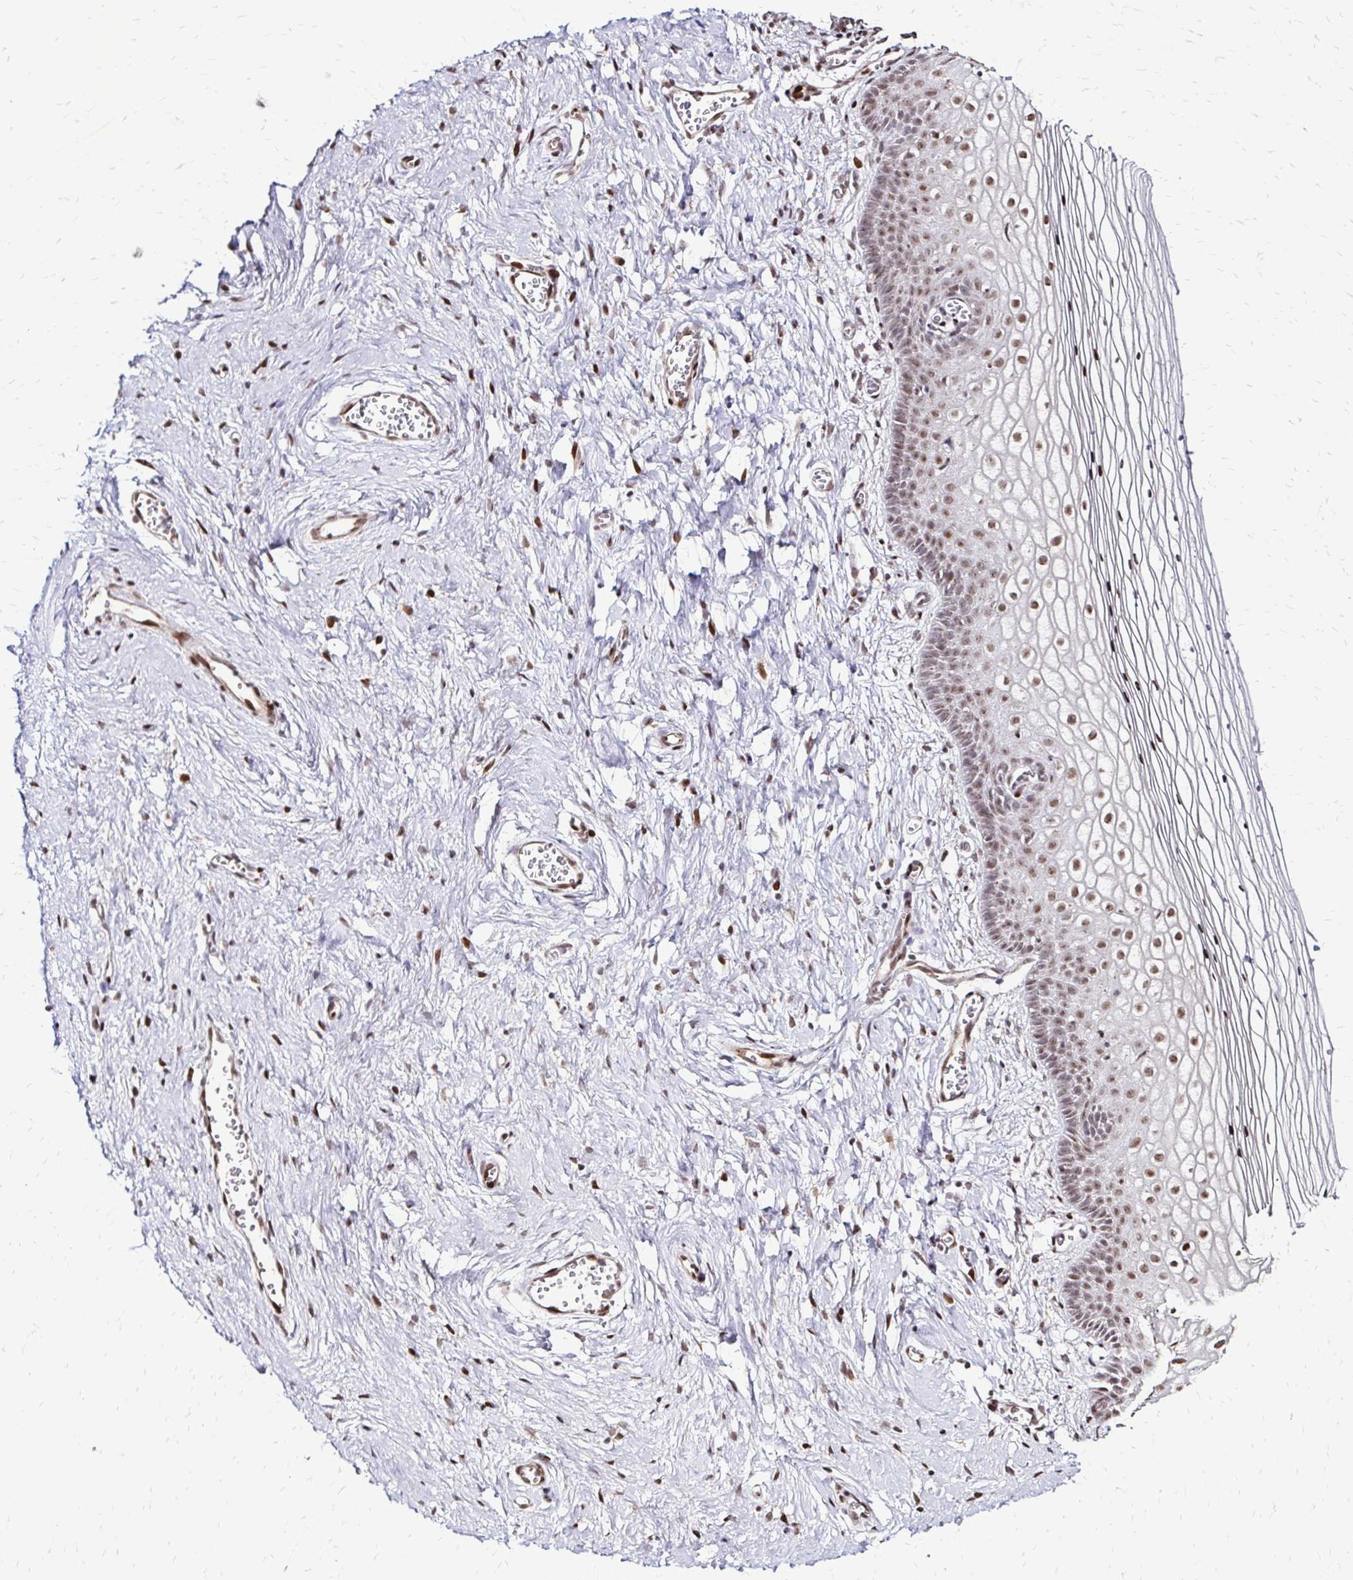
{"staining": {"intensity": "moderate", "quantity": ">75%", "location": "nuclear"}, "tissue": "vagina", "cell_type": "Squamous epithelial cells", "image_type": "normal", "snomed": [{"axis": "morphology", "description": "Normal tissue, NOS"}, {"axis": "topography", "description": "Vagina"}], "caption": "Human vagina stained for a protein (brown) demonstrates moderate nuclear positive expression in about >75% of squamous epithelial cells.", "gene": "TOB1", "patient": {"sex": "female", "age": 56}}